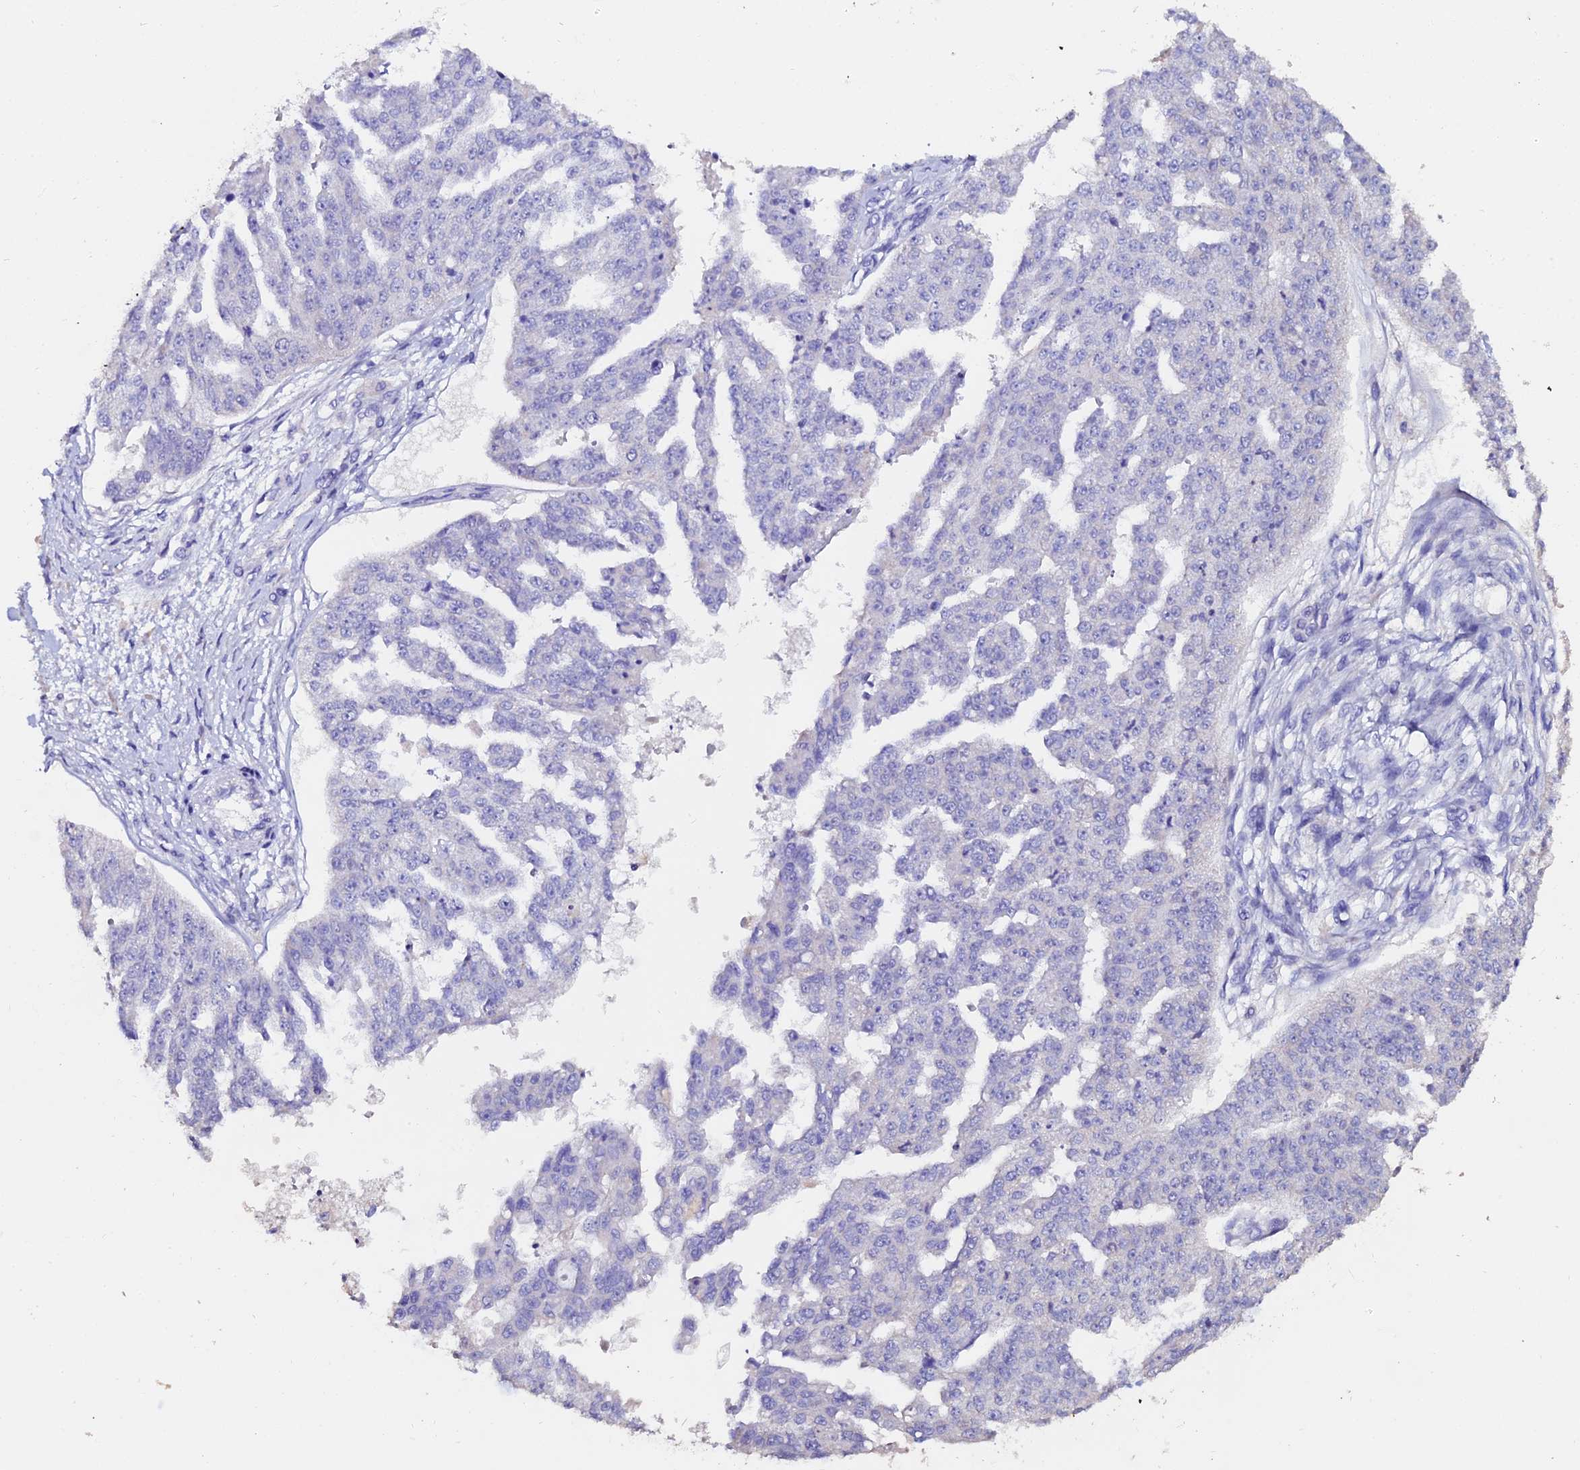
{"staining": {"intensity": "negative", "quantity": "none", "location": "none"}, "tissue": "ovarian cancer", "cell_type": "Tumor cells", "image_type": "cancer", "snomed": [{"axis": "morphology", "description": "Cystadenocarcinoma, serous, NOS"}, {"axis": "topography", "description": "Ovary"}], "caption": "Histopathology image shows no protein expression in tumor cells of ovarian cancer (serous cystadenocarcinoma) tissue.", "gene": "ESRRG", "patient": {"sex": "female", "age": 58}}